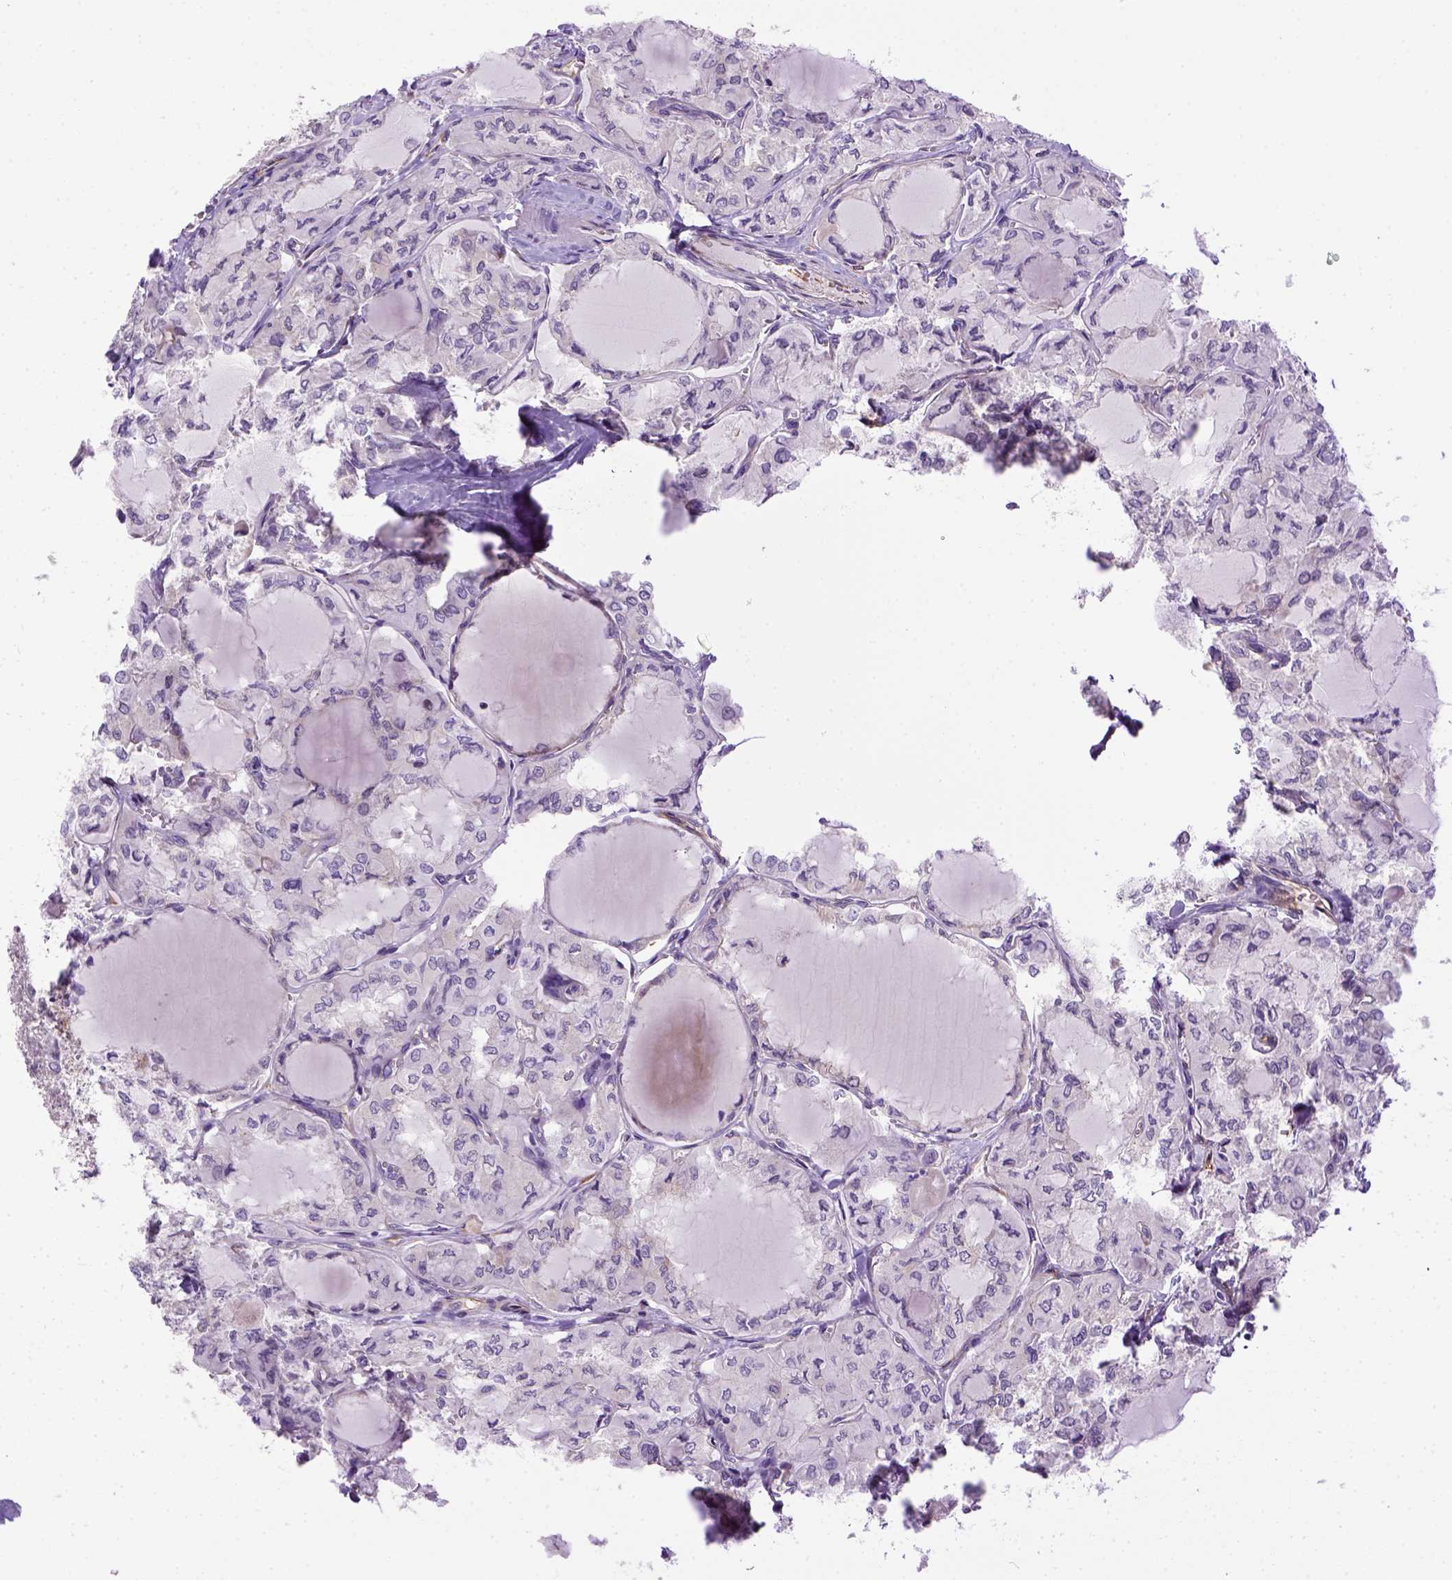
{"staining": {"intensity": "negative", "quantity": "none", "location": "none"}, "tissue": "thyroid cancer", "cell_type": "Tumor cells", "image_type": "cancer", "snomed": [{"axis": "morphology", "description": "Papillary adenocarcinoma, NOS"}, {"axis": "topography", "description": "Thyroid gland"}], "caption": "There is no significant positivity in tumor cells of papillary adenocarcinoma (thyroid).", "gene": "KAZN", "patient": {"sex": "male", "age": 20}}